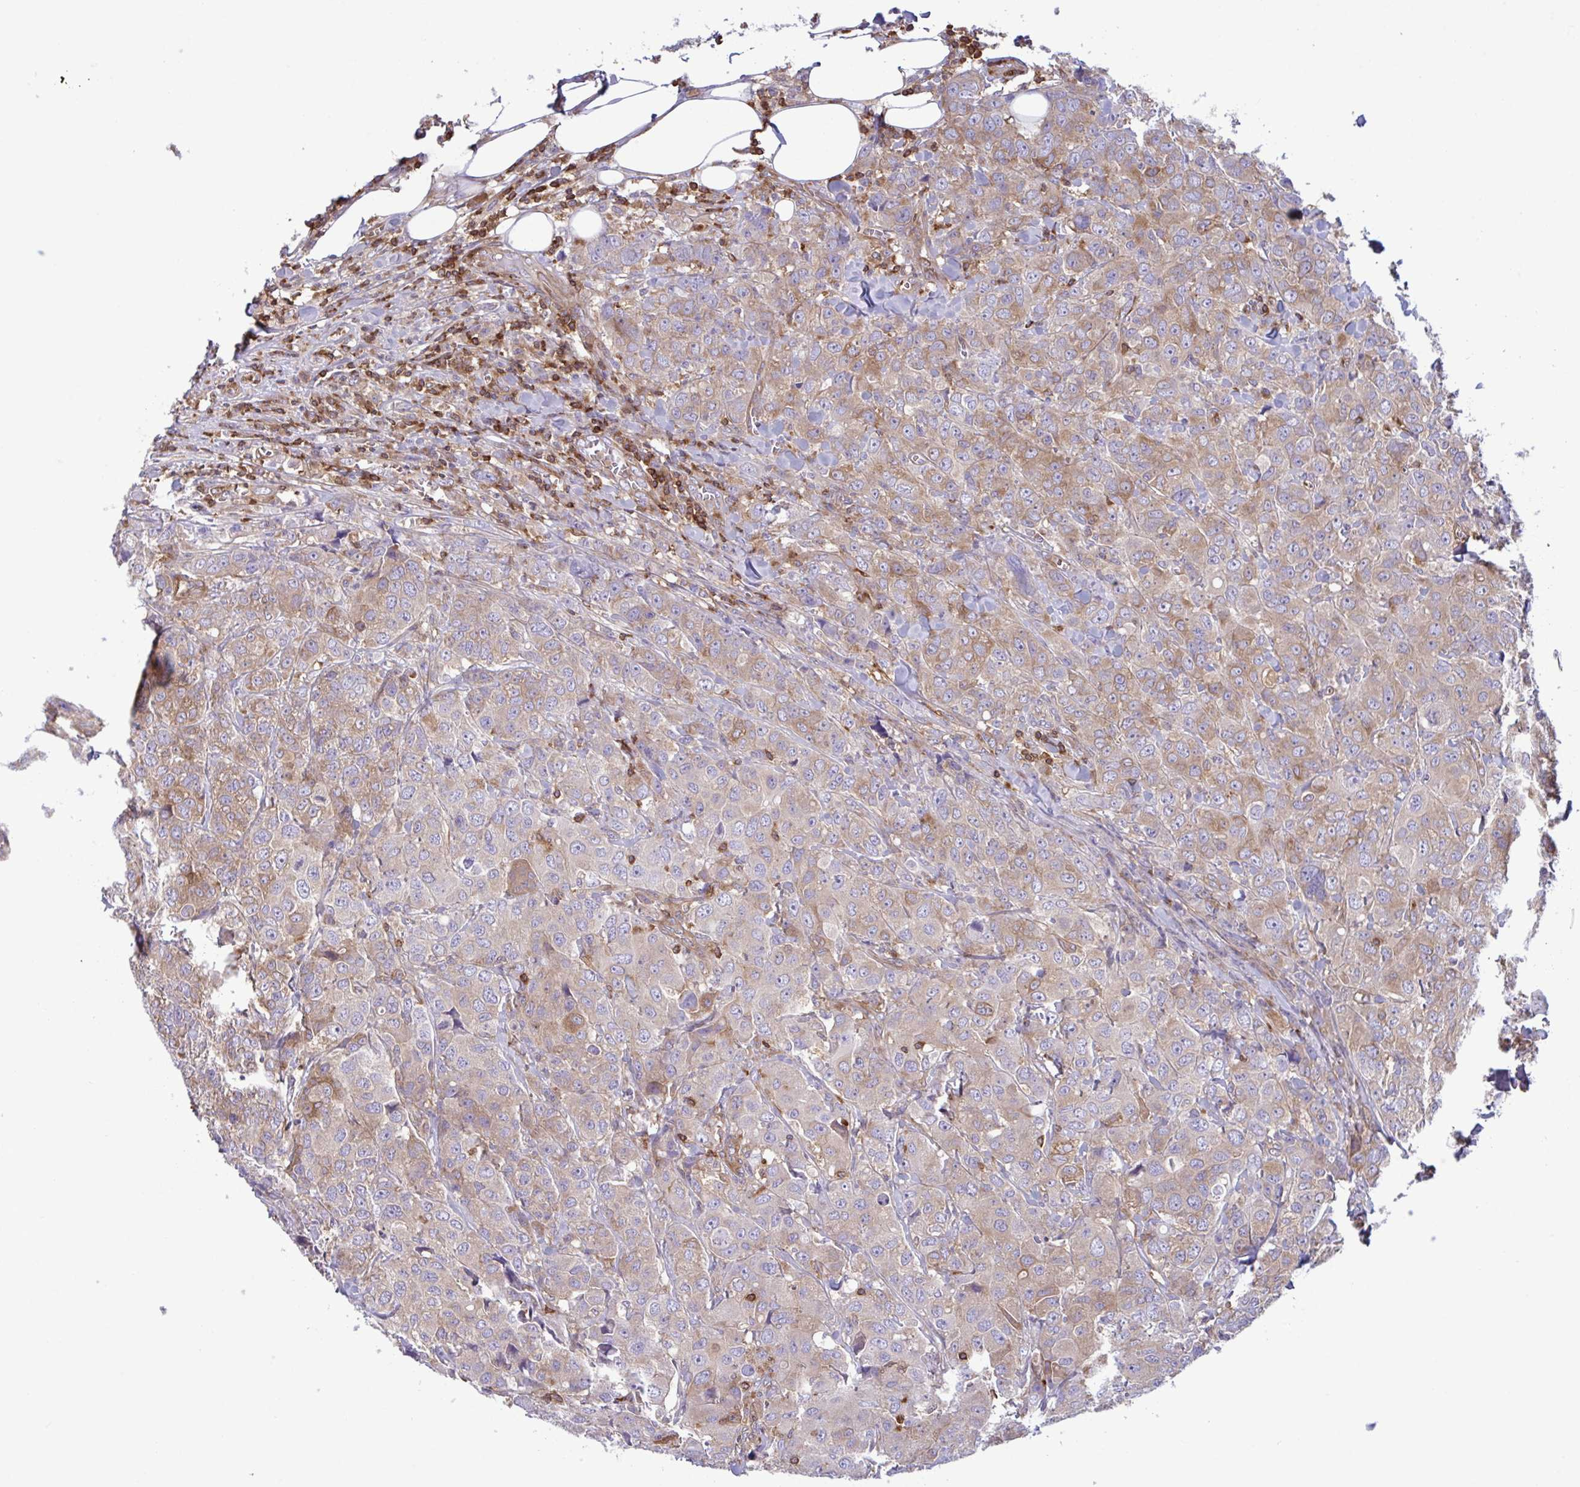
{"staining": {"intensity": "moderate", "quantity": "25%-75%", "location": "cytoplasmic/membranous"}, "tissue": "breast cancer", "cell_type": "Tumor cells", "image_type": "cancer", "snomed": [{"axis": "morphology", "description": "Duct carcinoma"}, {"axis": "topography", "description": "Breast"}], "caption": "Protein analysis of infiltrating ductal carcinoma (breast) tissue demonstrates moderate cytoplasmic/membranous staining in about 25%-75% of tumor cells. The protein is shown in brown color, while the nuclei are stained blue.", "gene": "TSC22D3", "patient": {"sex": "female", "age": 43}}